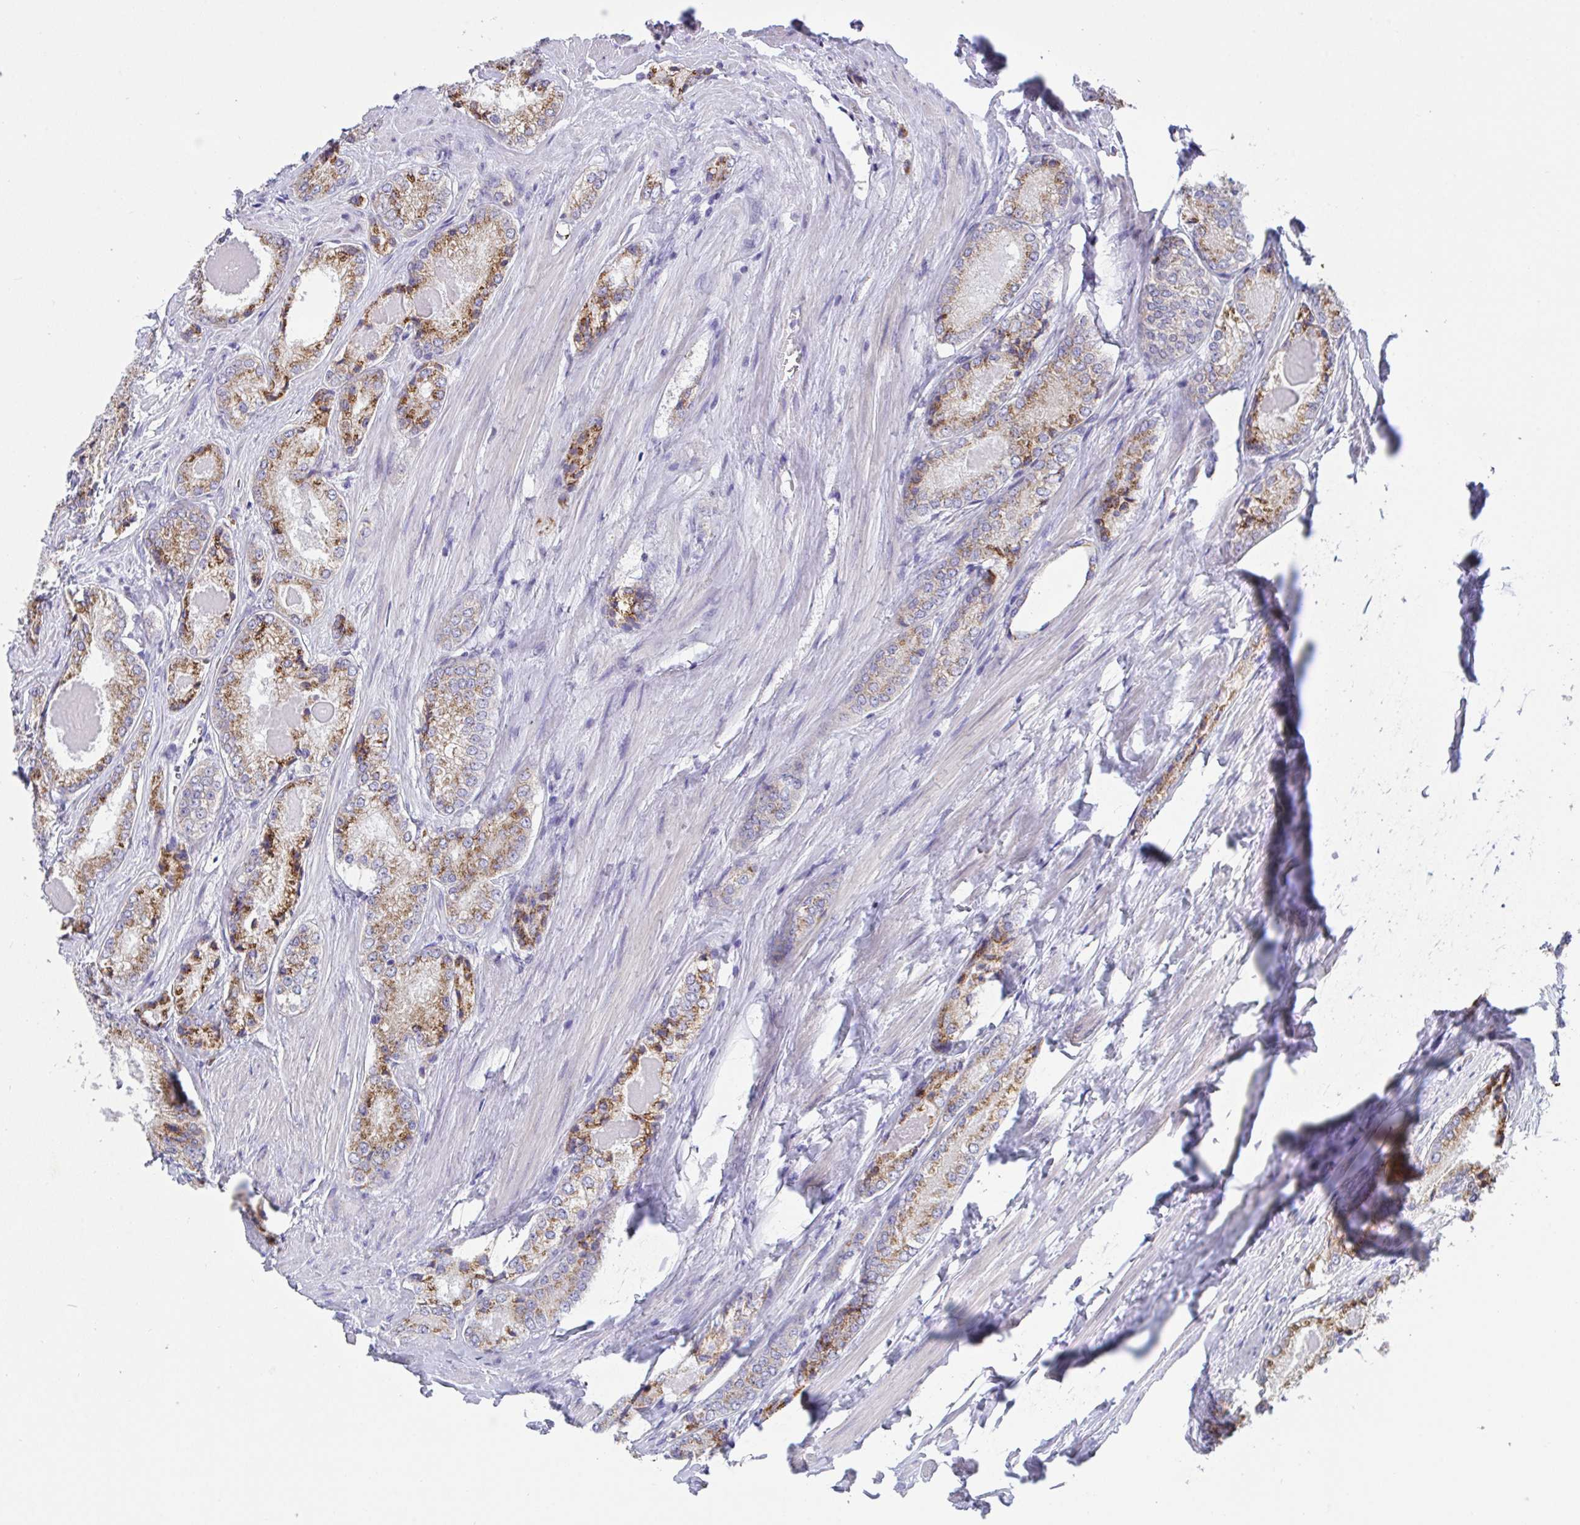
{"staining": {"intensity": "moderate", "quantity": "25%-75%", "location": "cytoplasmic/membranous"}, "tissue": "prostate cancer", "cell_type": "Tumor cells", "image_type": "cancer", "snomed": [{"axis": "morphology", "description": "Adenocarcinoma, NOS"}, {"axis": "morphology", "description": "Adenocarcinoma, Low grade"}, {"axis": "topography", "description": "Prostate"}], "caption": "IHC histopathology image of neoplastic tissue: human prostate cancer (adenocarcinoma (low-grade)) stained using immunohistochemistry exhibits medium levels of moderate protein expression localized specifically in the cytoplasmic/membranous of tumor cells, appearing as a cytoplasmic/membranous brown color.", "gene": "MIA3", "patient": {"sex": "male", "age": 68}}